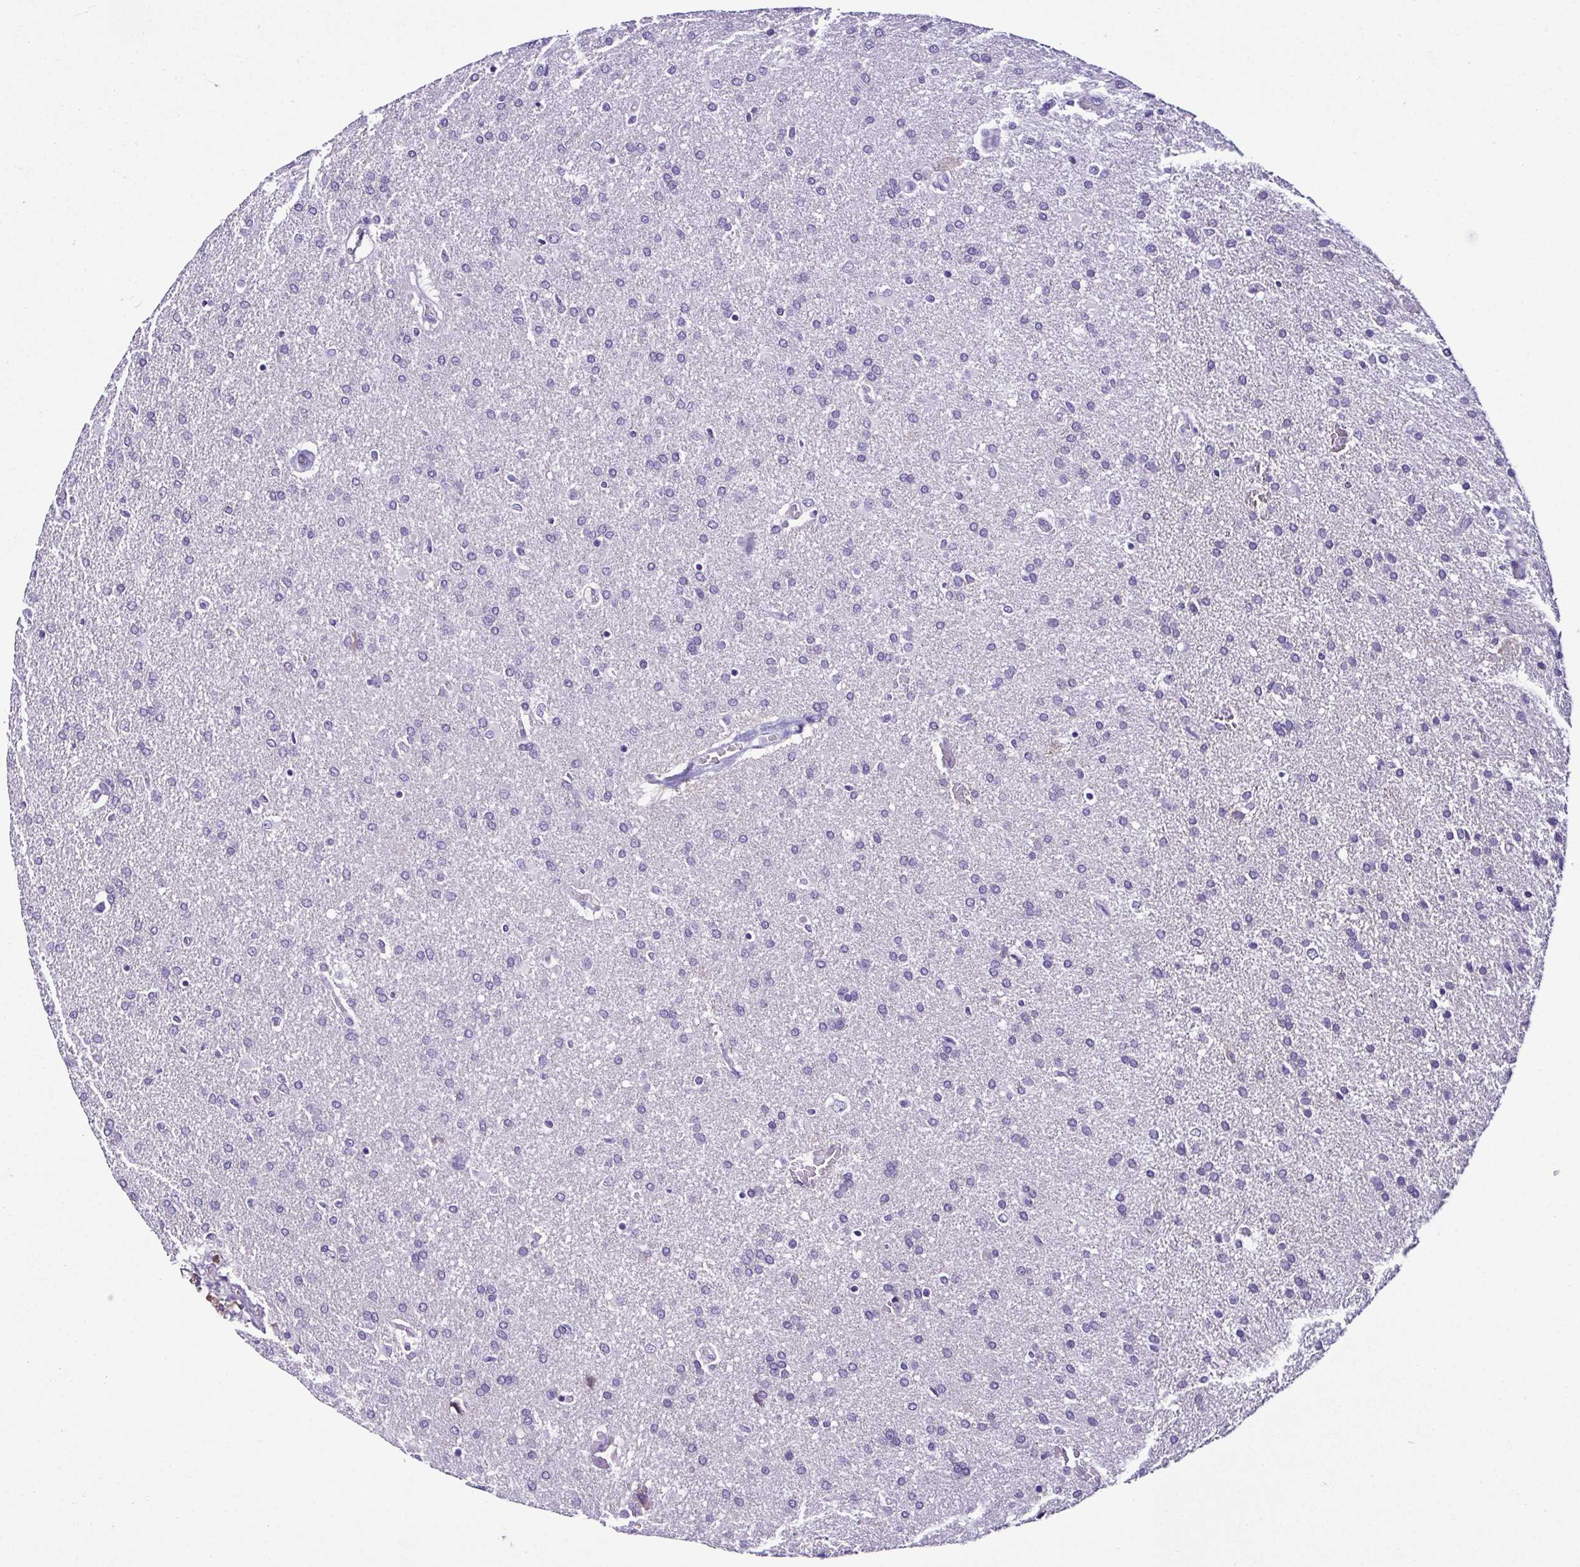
{"staining": {"intensity": "negative", "quantity": "none", "location": "none"}, "tissue": "glioma", "cell_type": "Tumor cells", "image_type": "cancer", "snomed": [{"axis": "morphology", "description": "Glioma, malignant, High grade"}, {"axis": "topography", "description": "Brain"}], "caption": "Image shows no protein staining in tumor cells of malignant glioma (high-grade) tissue. The staining was performed using DAB to visualize the protein expression in brown, while the nuclei were stained in blue with hematoxylin (Magnification: 20x).", "gene": "SRL", "patient": {"sex": "male", "age": 68}}